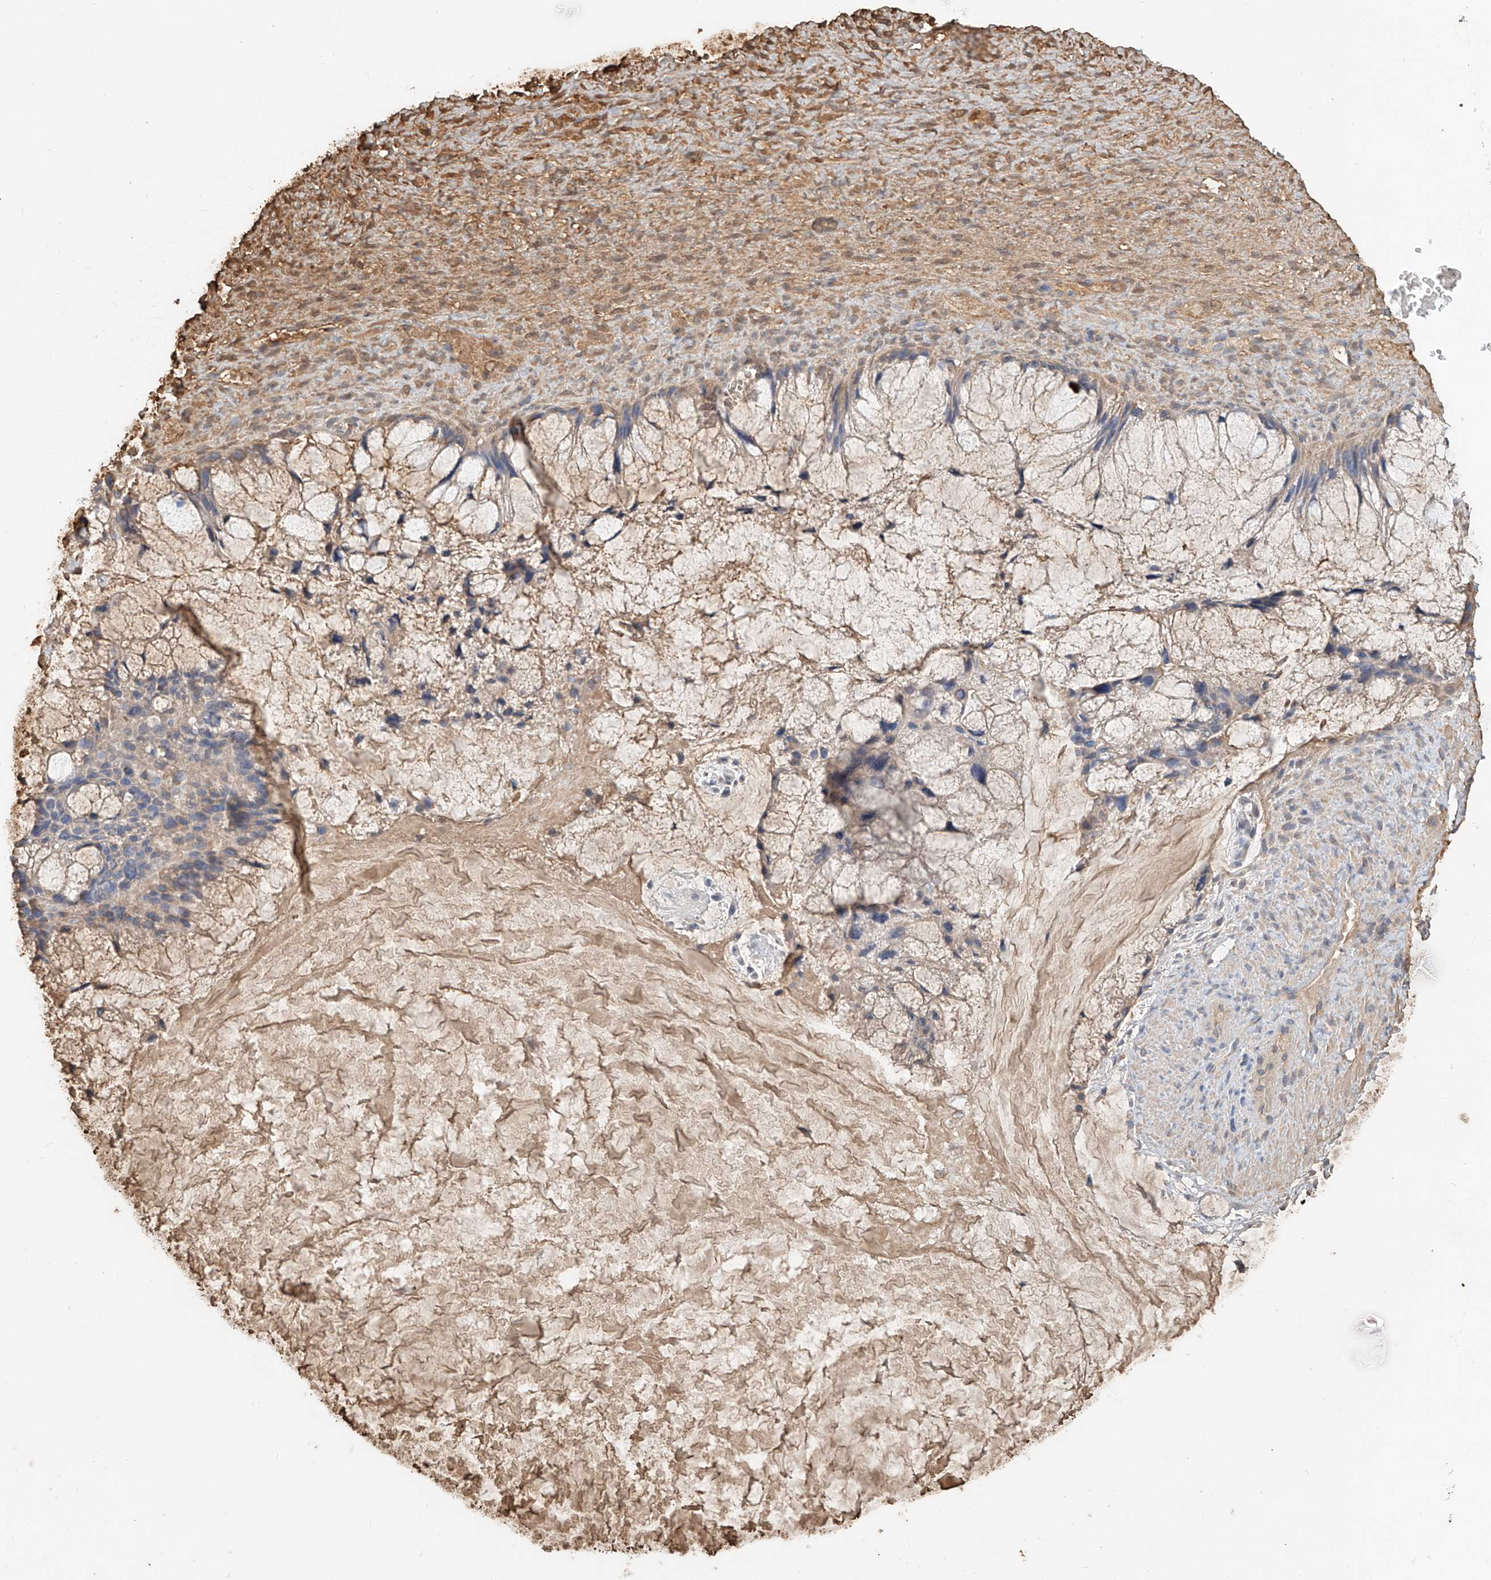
{"staining": {"intensity": "weak", "quantity": "25%-75%", "location": "cytoplasmic/membranous"}, "tissue": "ovarian cancer", "cell_type": "Tumor cells", "image_type": "cancer", "snomed": [{"axis": "morphology", "description": "Cystadenocarcinoma, mucinous, NOS"}, {"axis": "topography", "description": "Ovary"}], "caption": "A histopathology image showing weak cytoplasmic/membranous expression in about 25%-75% of tumor cells in ovarian cancer (mucinous cystadenocarcinoma), as visualized by brown immunohistochemical staining.", "gene": "ZFP30", "patient": {"sex": "female", "age": 37}}